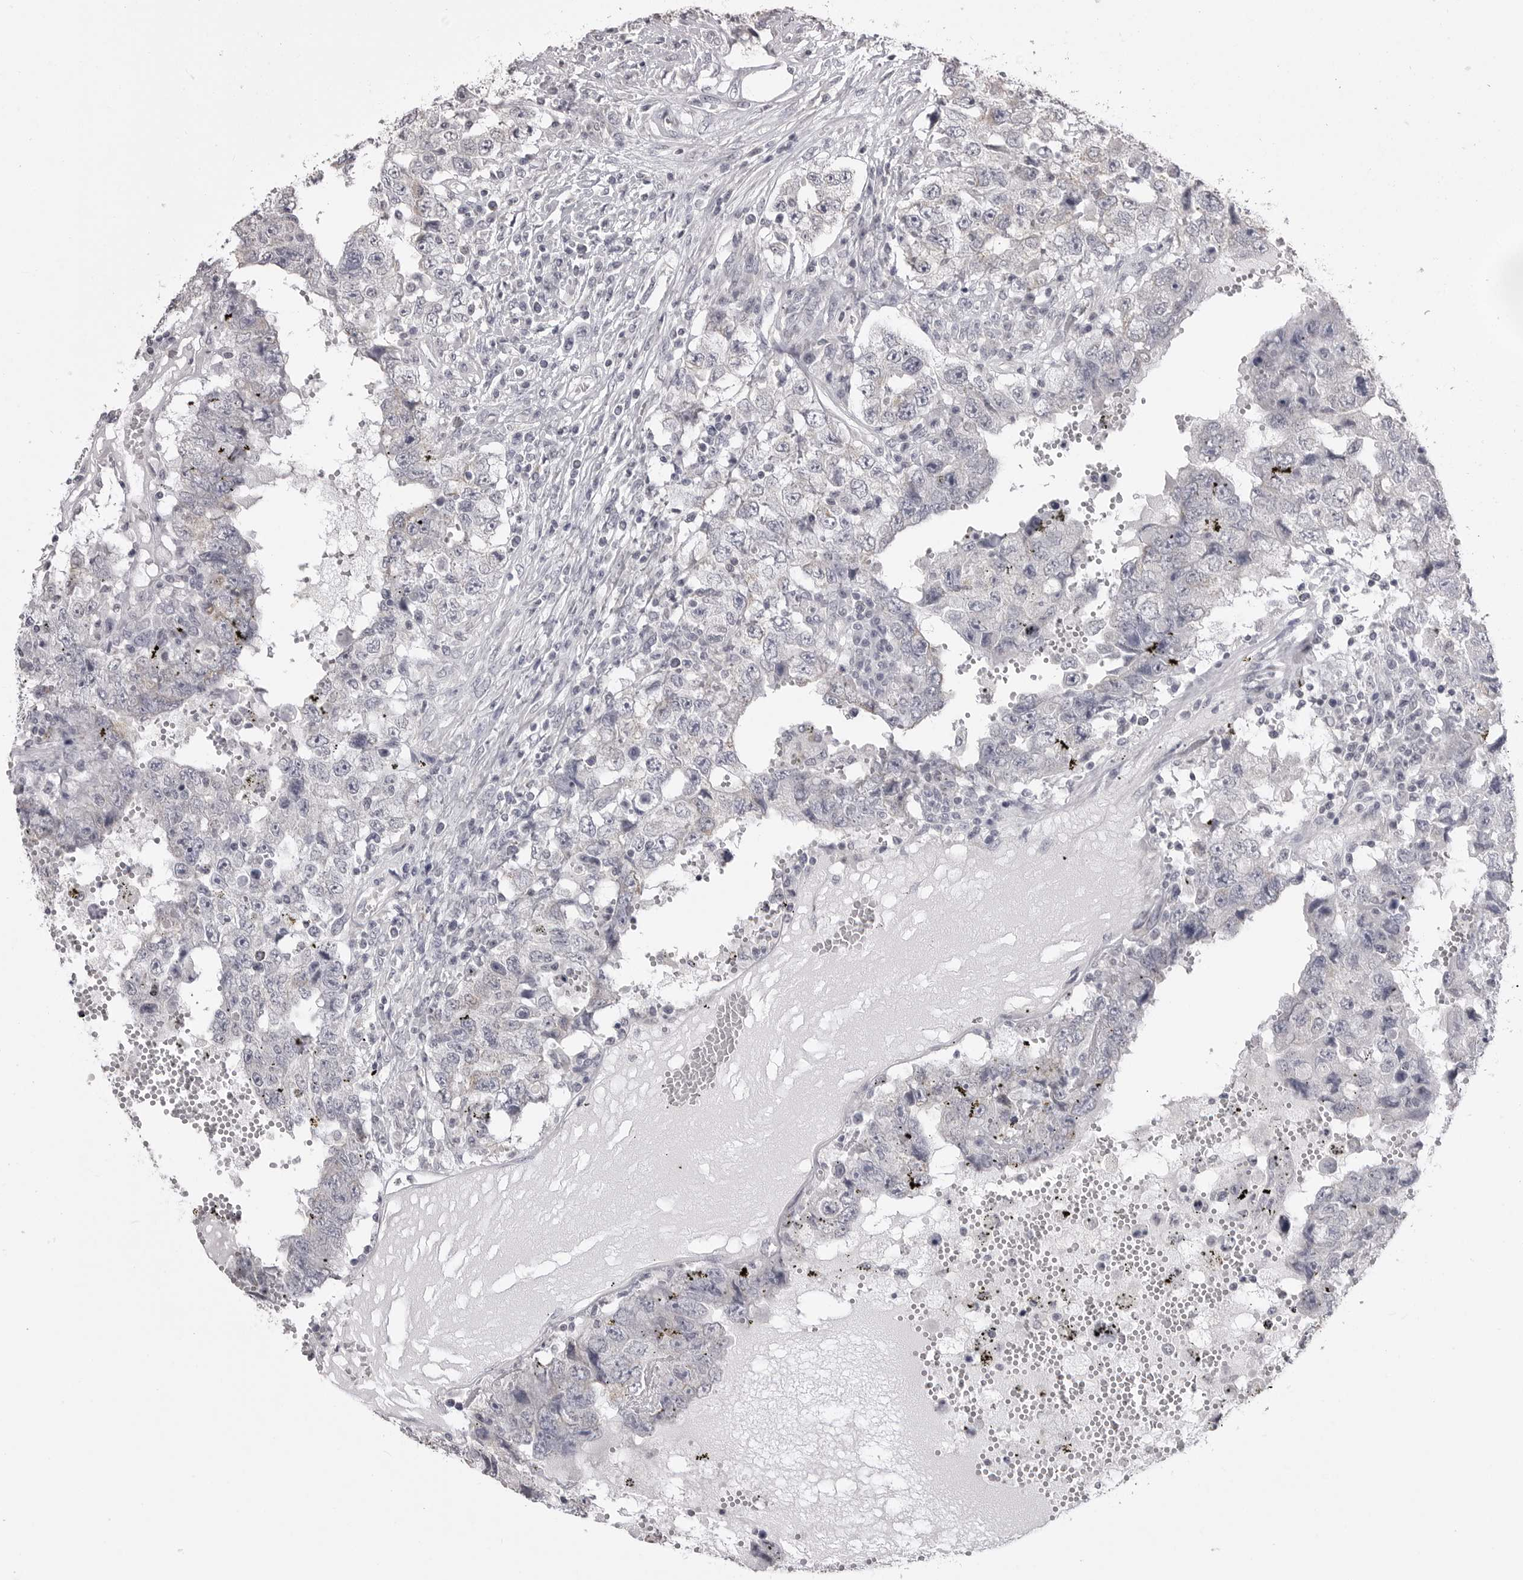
{"staining": {"intensity": "negative", "quantity": "none", "location": "none"}, "tissue": "testis cancer", "cell_type": "Tumor cells", "image_type": "cancer", "snomed": [{"axis": "morphology", "description": "Carcinoma, Embryonal, NOS"}, {"axis": "topography", "description": "Testis"}], "caption": "The immunohistochemistry micrograph has no significant staining in tumor cells of embryonal carcinoma (testis) tissue.", "gene": "GPN2", "patient": {"sex": "male", "age": 26}}